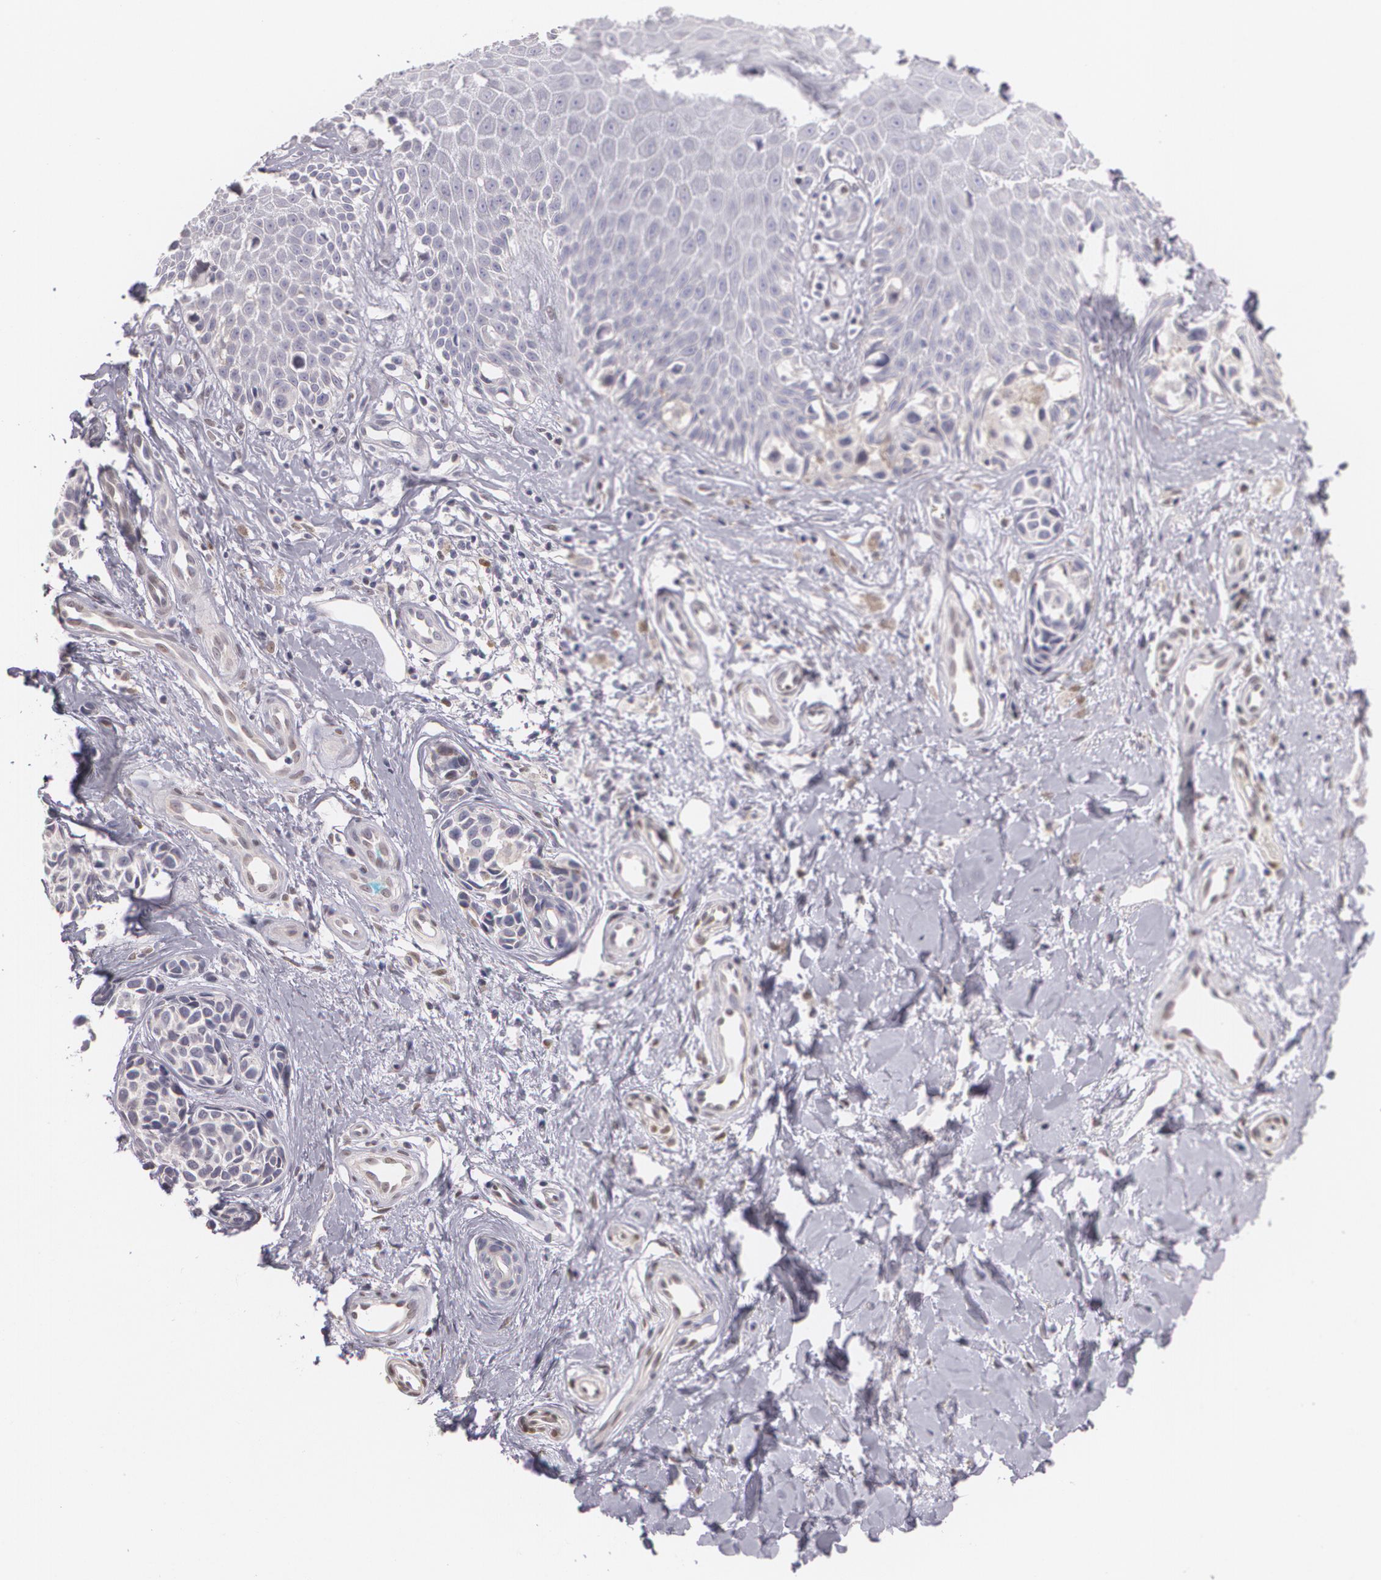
{"staining": {"intensity": "negative", "quantity": "none", "location": "none"}, "tissue": "melanoma", "cell_type": "Tumor cells", "image_type": "cancer", "snomed": [{"axis": "morphology", "description": "Malignant melanoma, NOS"}, {"axis": "topography", "description": "Skin"}], "caption": "Malignant melanoma was stained to show a protein in brown. There is no significant staining in tumor cells.", "gene": "ZBTB16", "patient": {"sex": "male", "age": 79}}